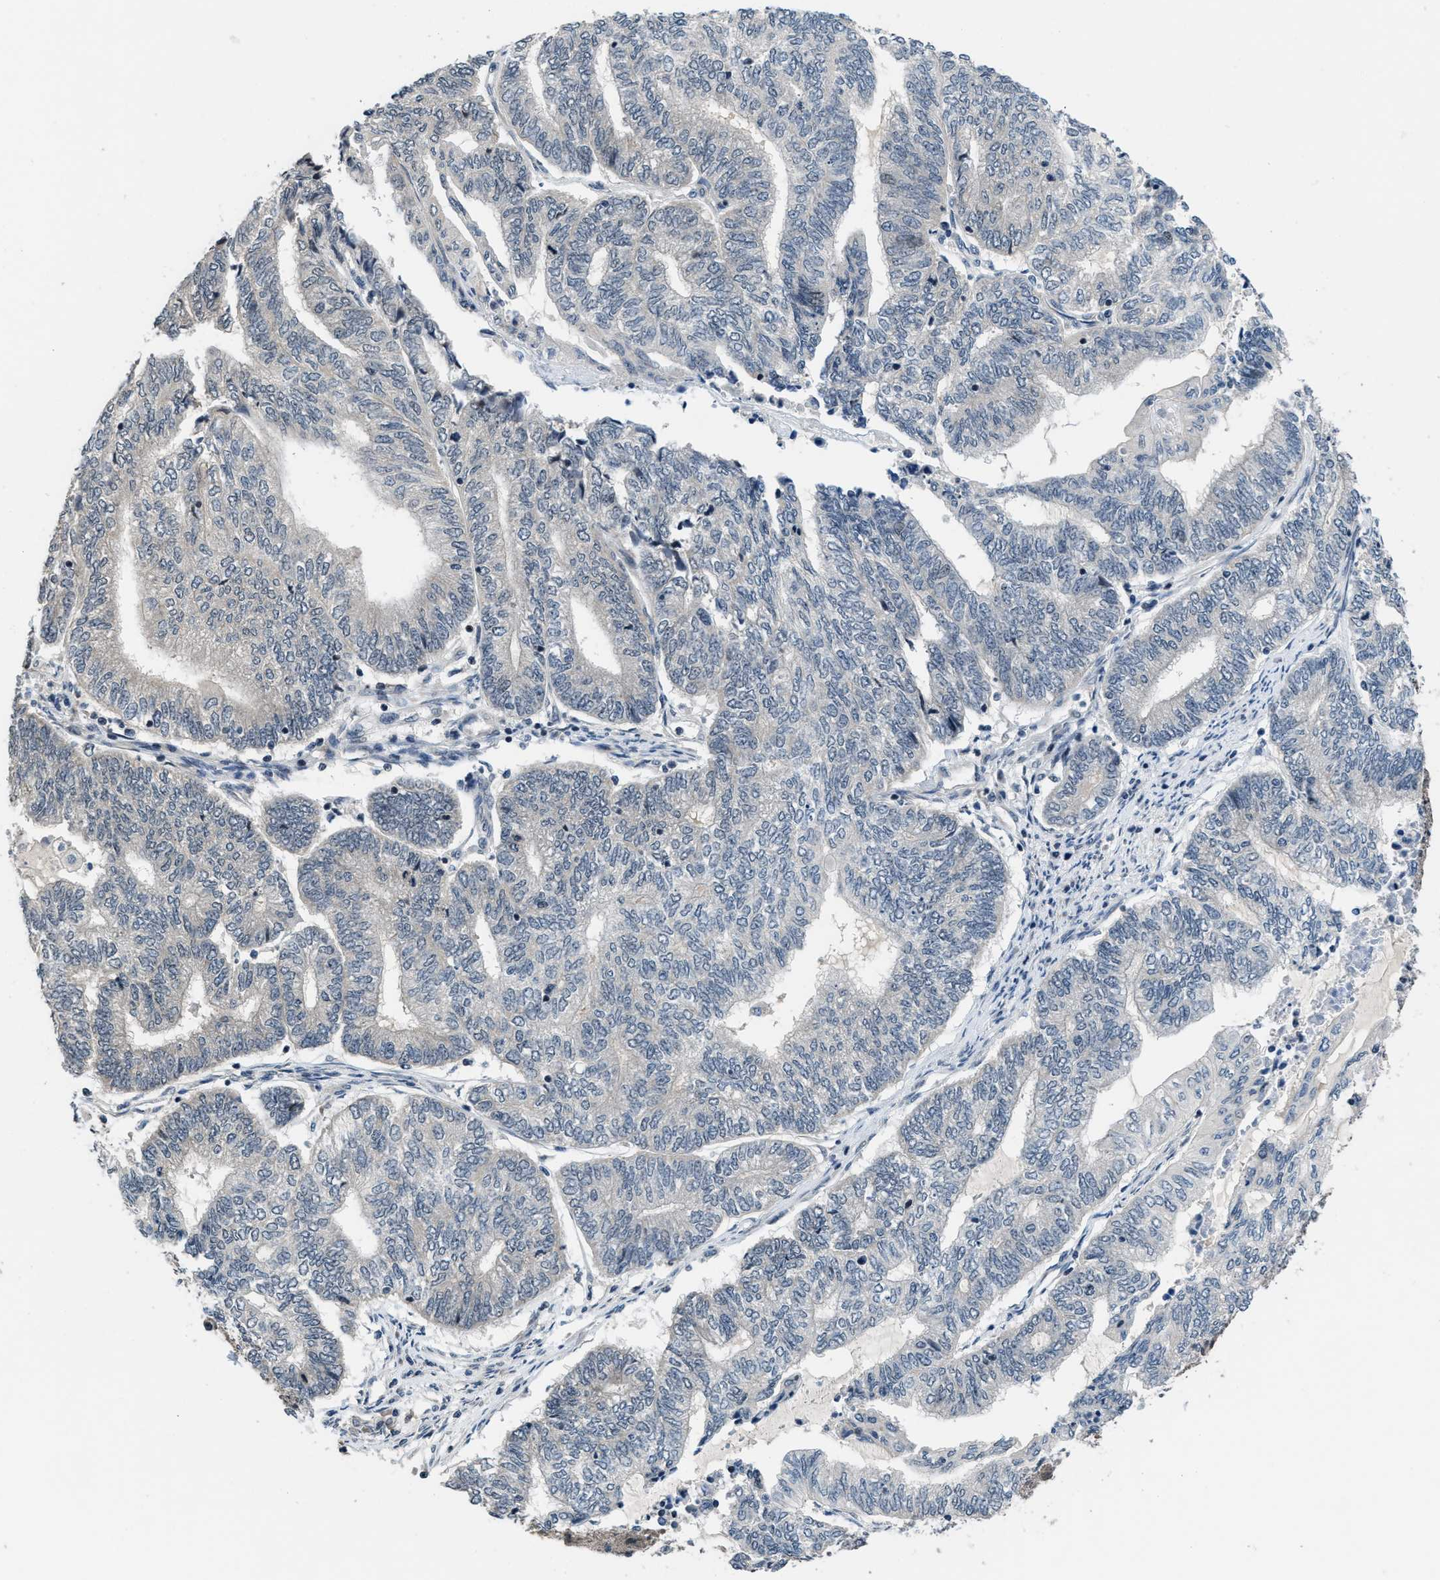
{"staining": {"intensity": "negative", "quantity": "none", "location": "none"}, "tissue": "endometrial cancer", "cell_type": "Tumor cells", "image_type": "cancer", "snomed": [{"axis": "morphology", "description": "Adenocarcinoma, NOS"}, {"axis": "topography", "description": "Uterus"}, {"axis": "topography", "description": "Endometrium"}], "caption": "Tumor cells are negative for protein expression in human endometrial cancer. (Brightfield microscopy of DAB (3,3'-diaminobenzidine) immunohistochemistry at high magnification).", "gene": "SETD5", "patient": {"sex": "female", "age": 70}}